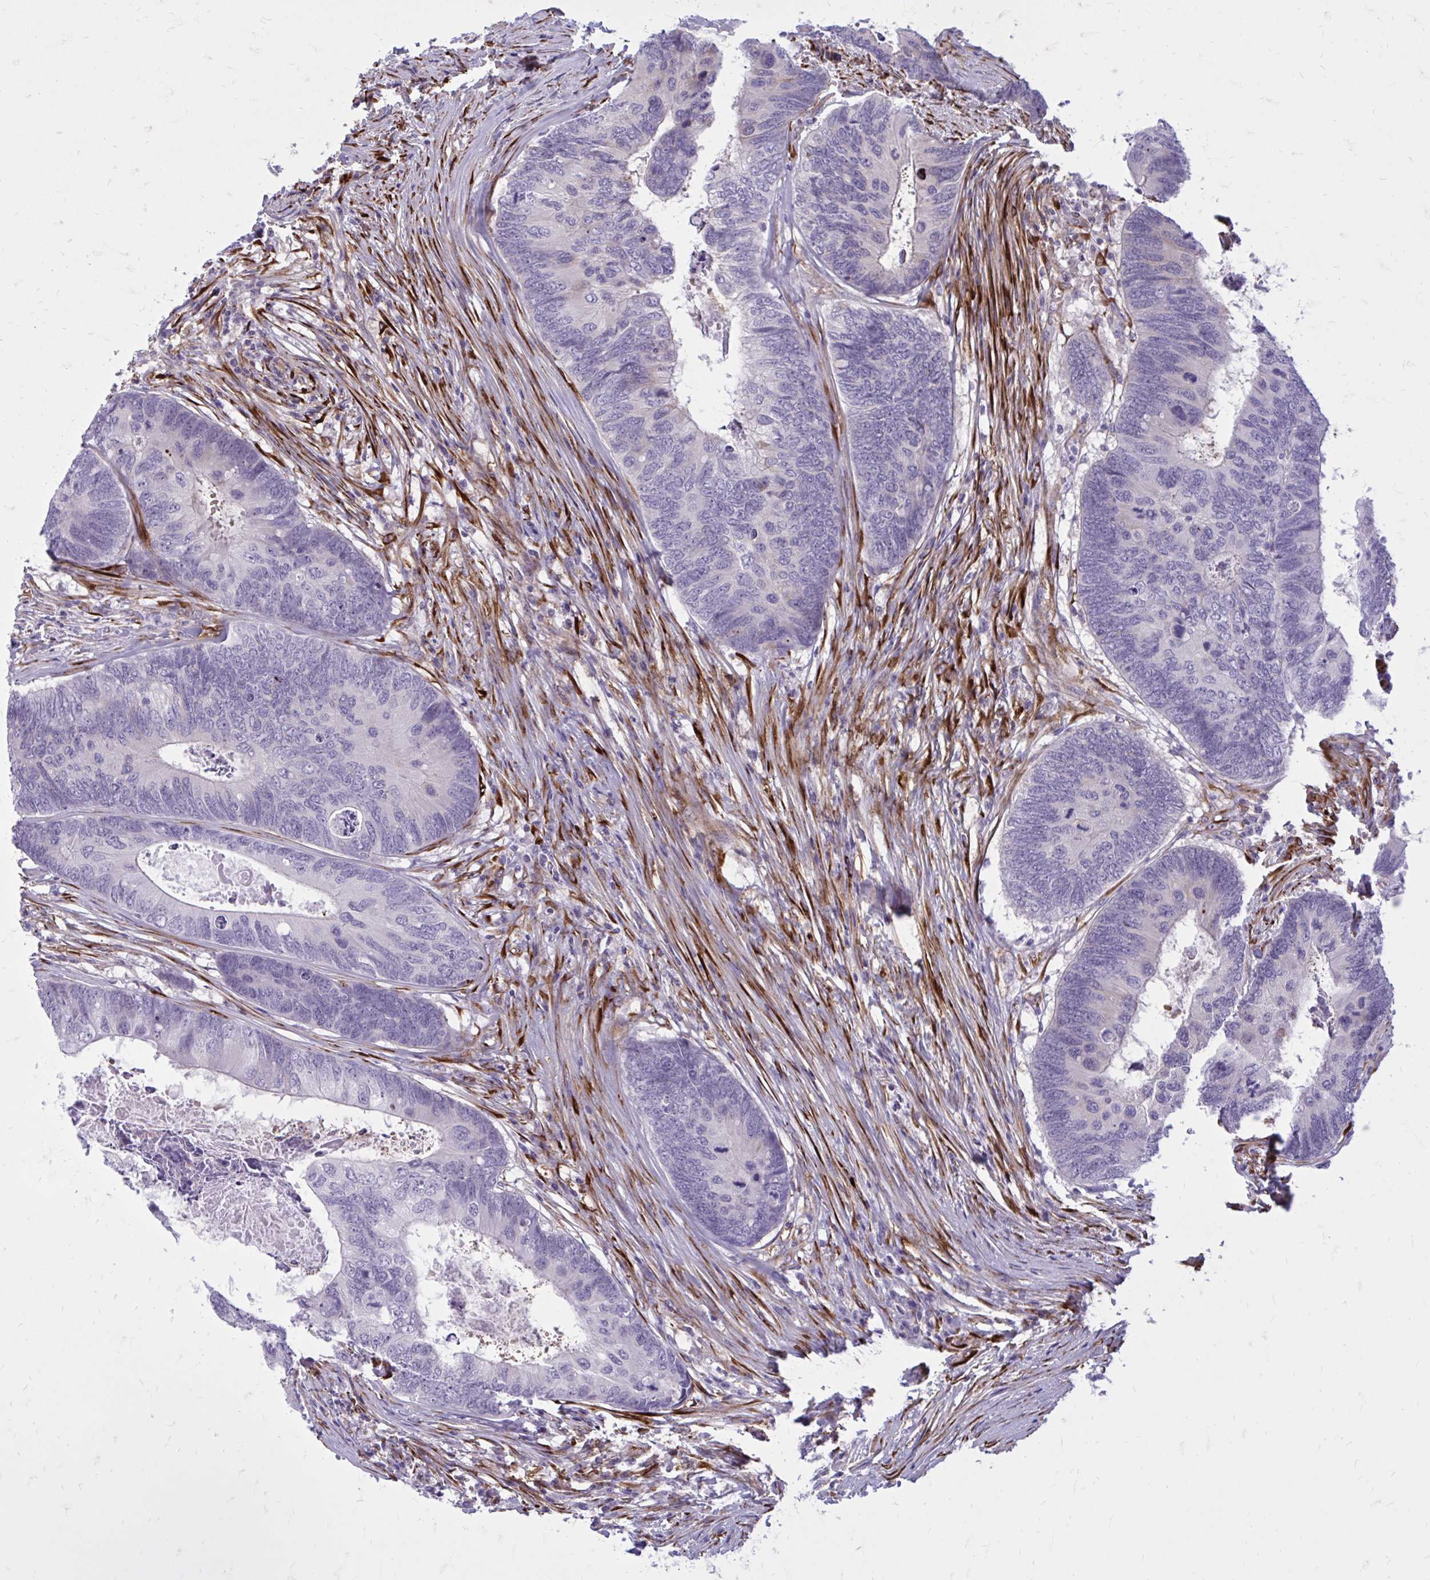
{"staining": {"intensity": "negative", "quantity": "none", "location": "none"}, "tissue": "colorectal cancer", "cell_type": "Tumor cells", "image_type": "cancer", "snomed": [{"axis": "morphology", "description": "Adenocarcinoma, NOS"}, {"axis": "topography", "description": "Colon"}], "caption": "Colorectal cancer was stained to show a protein in brown. There is no significant staining in tumor cells. Nuclei are stained in blue.", "gene": "BEND5", "patient": {"sex": "female", "age": 67}}